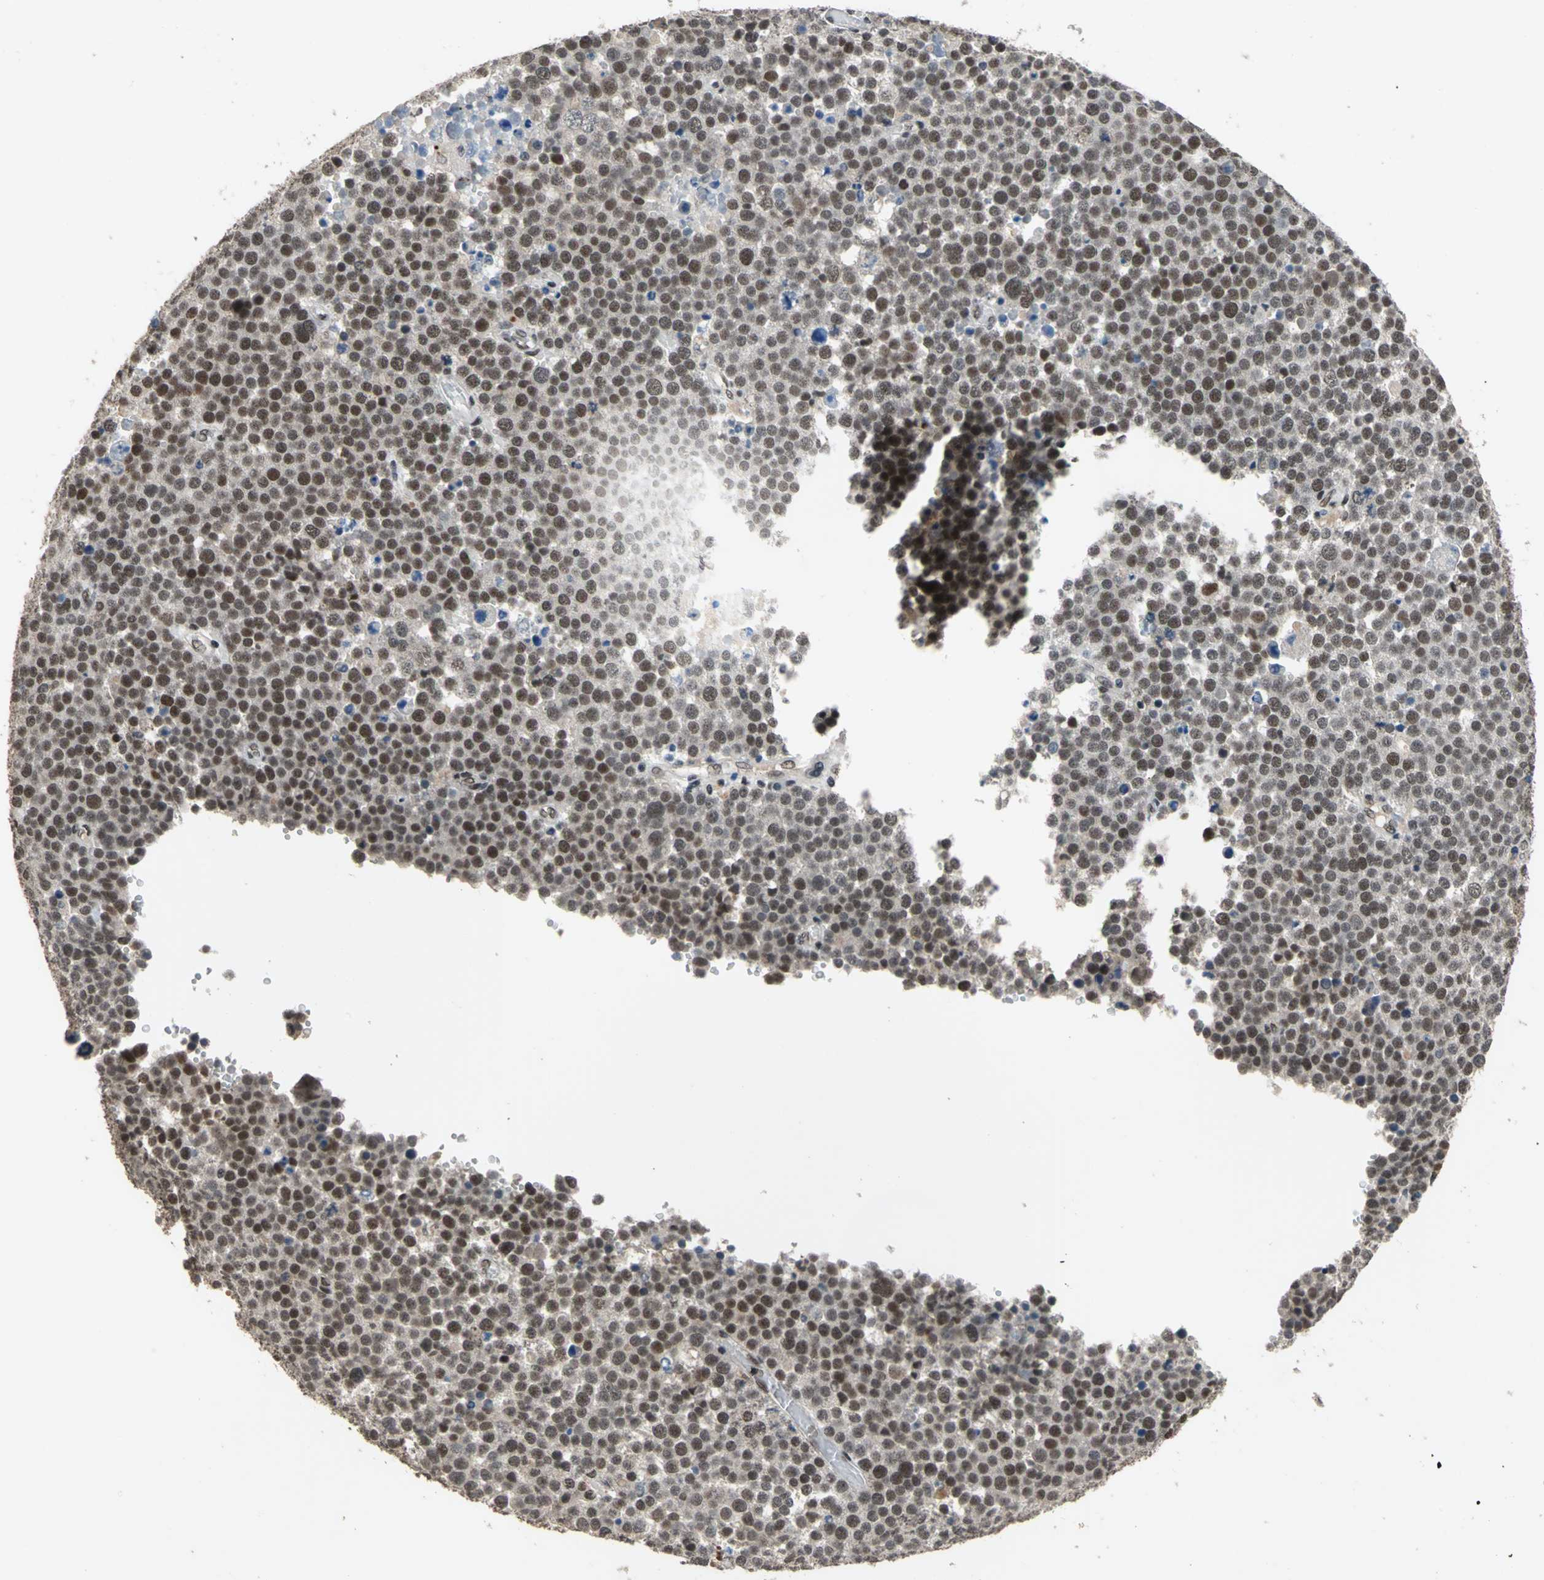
{"staining": {"intensity": "strong", "quantity": ">75%", "location": "nuclear"}, "tissue": "testis cancer", "cell_type": "Tumor cells", "image_type": "cancer", "snomed": [{"axis": "morphology", "description": "Seminoma, NOS"}, {"axis": "topography", "description": "Testis"}], "caption": "Immunohistochemical staining of seminoma (testis) reveals high levels of strong nuclear protein positivity in approximately >75% of tumor cells. Nuclei are stained in blue.", "gene": "ELF2", "patient": {"sex": "male", "age": 71}}